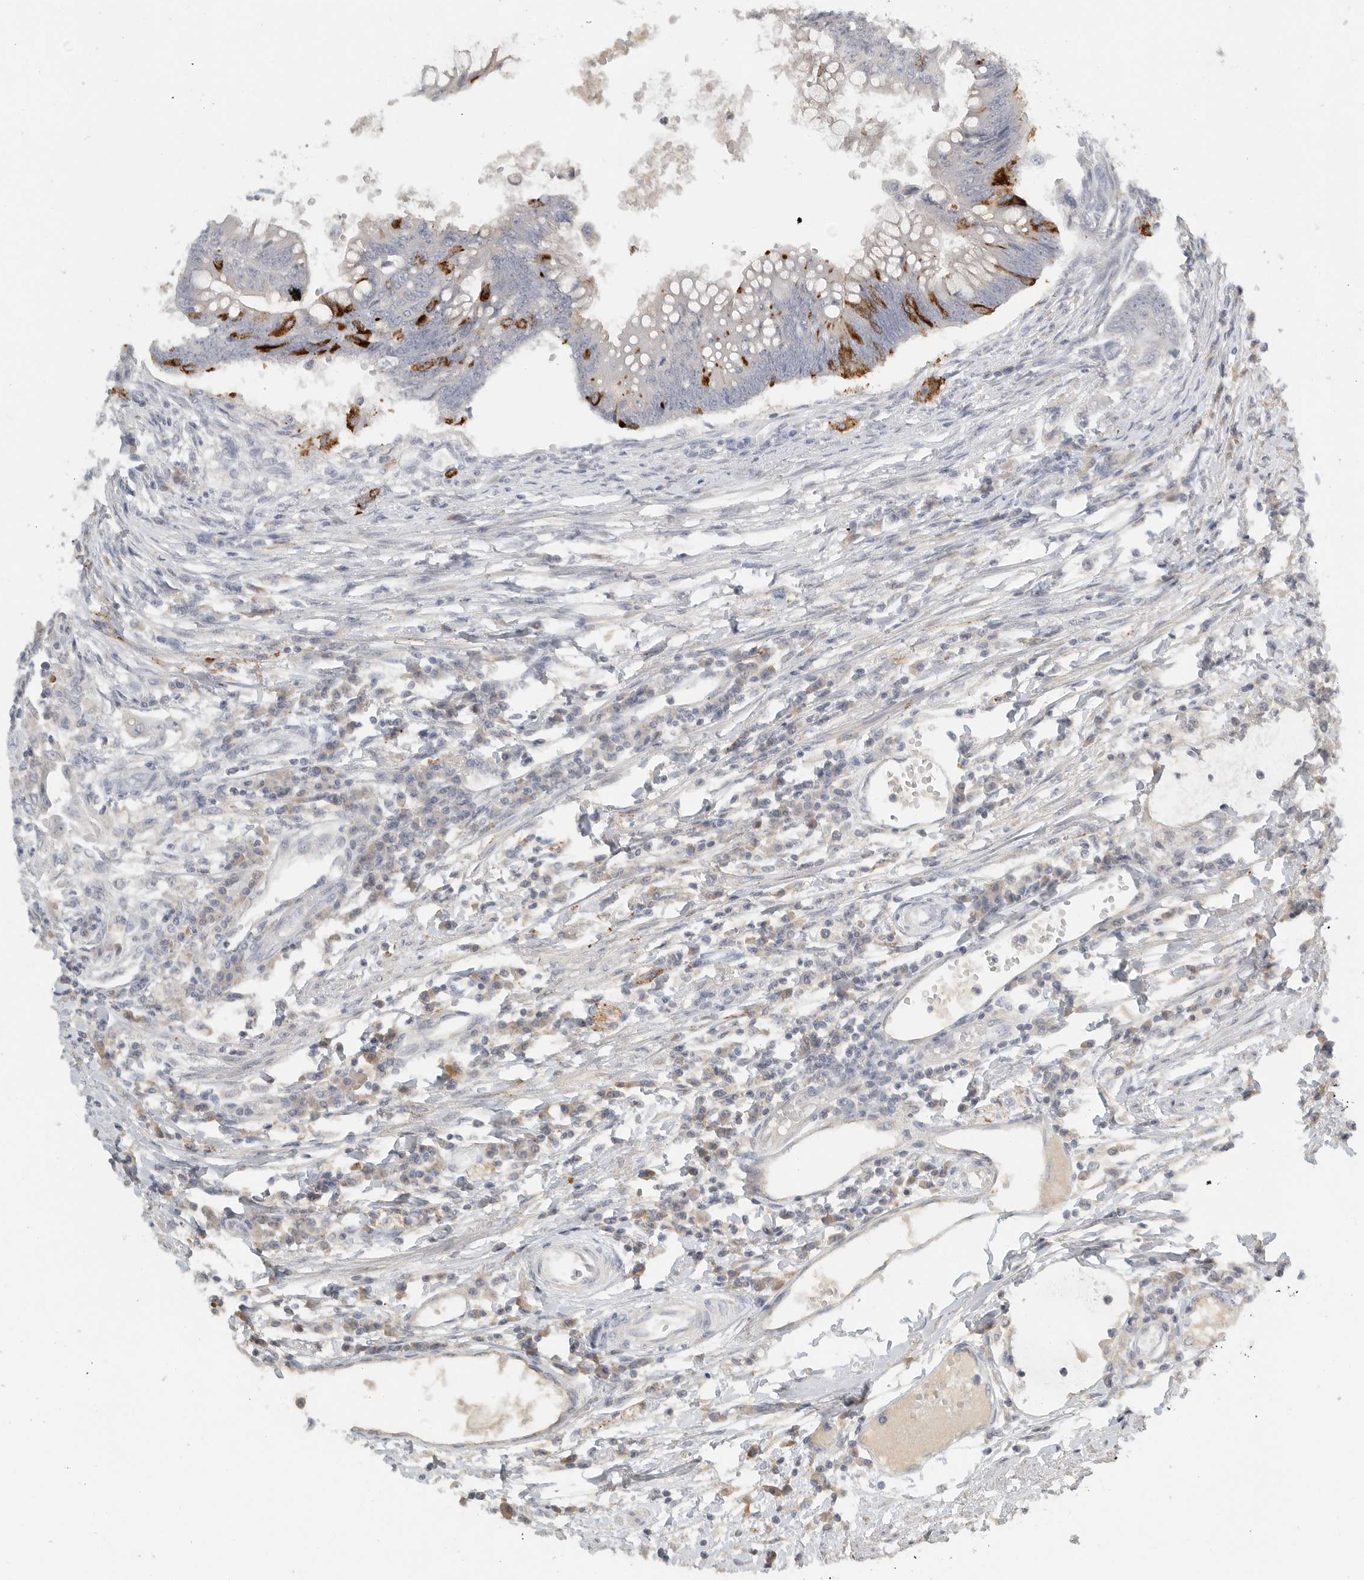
{"staining": {"intensity": "strong", "quantity": "<25%", "location": "cytoplasmic/membranous"}, "tissue": "colorectal cancer", "cell_type": "Tumor cells", "image_type": "cancer", "snomed": [{"axis": "morphology", "description": "Adenoma, NOS"}, {"axis": "morphology", "description": "Adenocarcinoma, NOS"}, {"axis": "topography", "description": "Colon"}], "caption": "This photomicrograph demonstrates immunohistochemistry (IHC) staining of human colorectal adenocarcinoma, with medium strong cytoplasmic/membranous staining in approximately <25% of tumor cells.", "gene": "PAM", "patient": {"sex": "male", "age": 79}}